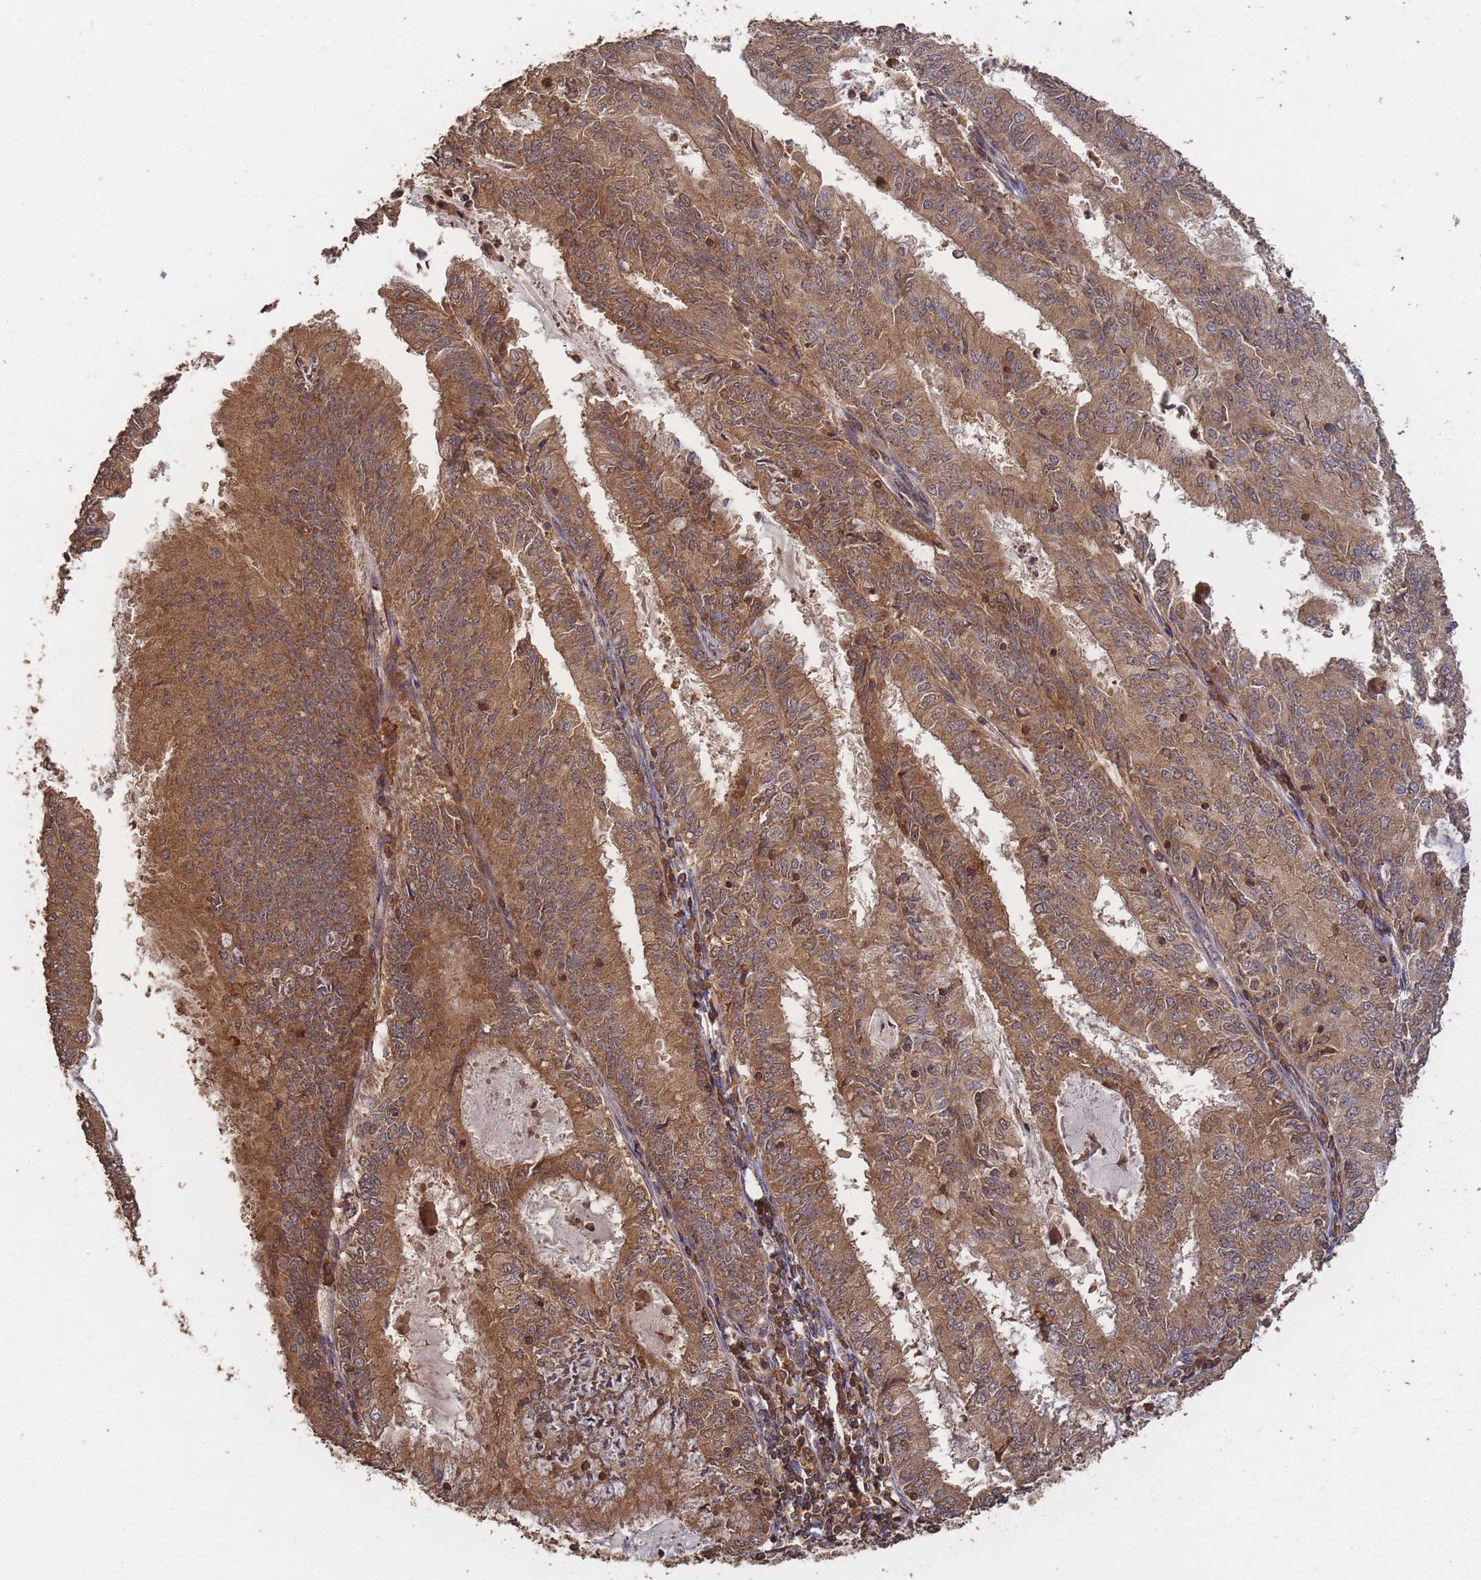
{"staining": {"intensity": "moderate", "quantity": ">75%", "location": "cytoplasmic/membranous"}, "tissue": "endometrial cancer", "cell_type": "Tumor cells", "image_type": "cancer", "snomed": [{"axis": "morphology", "description": "Adenocarcinoma, NOS"}, {"axis": "topography", "description": "Endometrium"}], "caption": "Immunohistochemical staining of human endometrial cancer (adenocarcinoma) reveals moderate cytoplasmic/membranous protein positivity in approximately >75% of tumor cells.", "gene": "ALKBH1", "patient": {"sex": "female", "age": 57}}